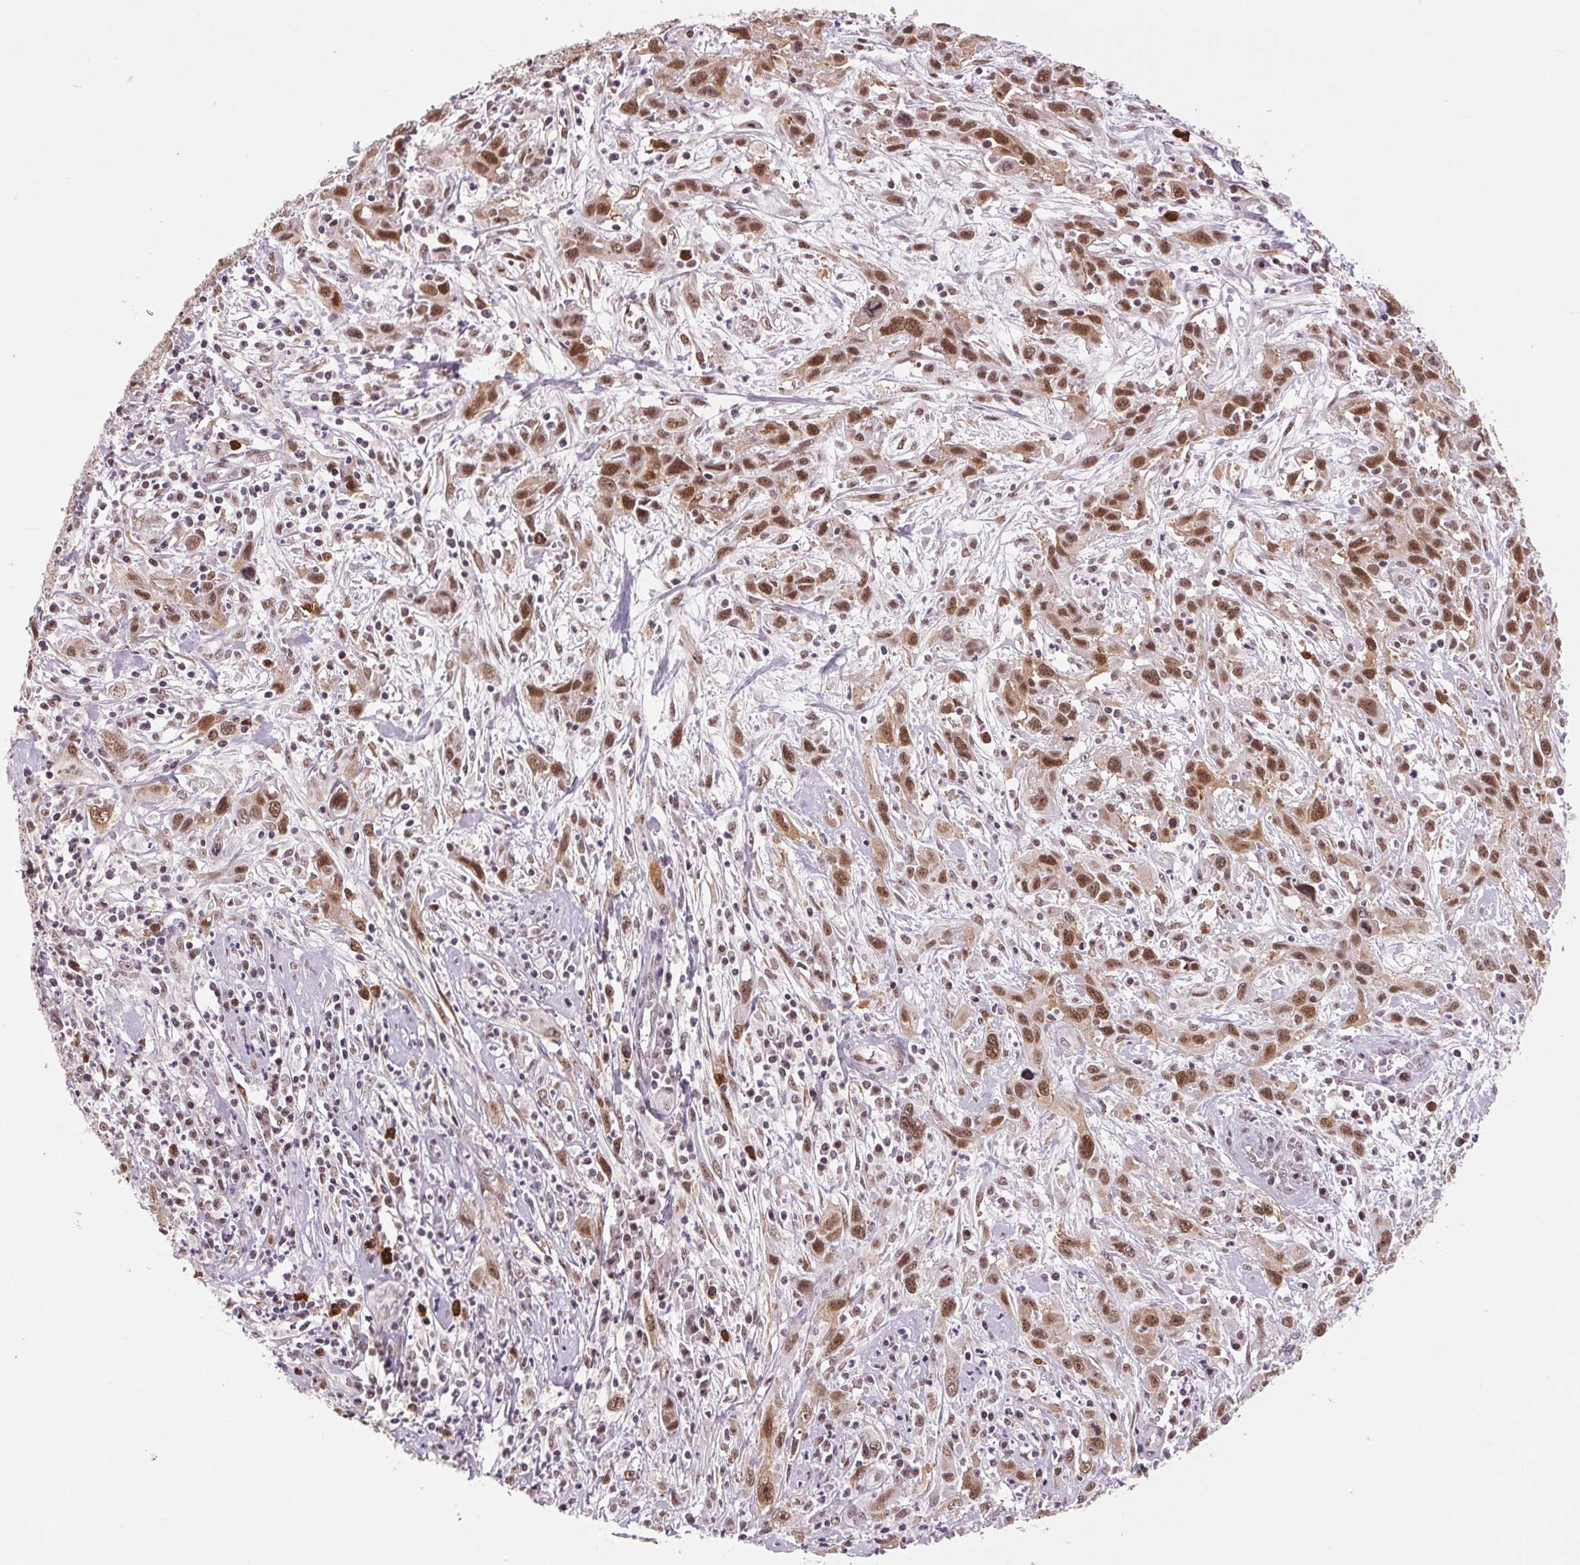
{"staining": {"intensity": "moderate", "quantity": ">75%", "location": "cytoplasmic/membranous,nuclear"}, "tissue": "cervical cancer", "cell_type": "Tumor cells", "image_type": "cancer", "snomed": [{"axis": "morphology", "description": "Squamous cell carcinoma, NOS"}, {"axis": "topography", "description": "Cervix"}], "caption": "Protein expression analysis of human cervical cancer reveals moderate cytoplasmic/membranous and nuclear expression in about >75% of tumor cells. The protein of interest is stained brown, and the nuclei are stained in blue (DAB IHC with brightfield microscopy, high magnification).", "gene": "CD2BP2", "patient": {"sex": "female", "age": 38}}